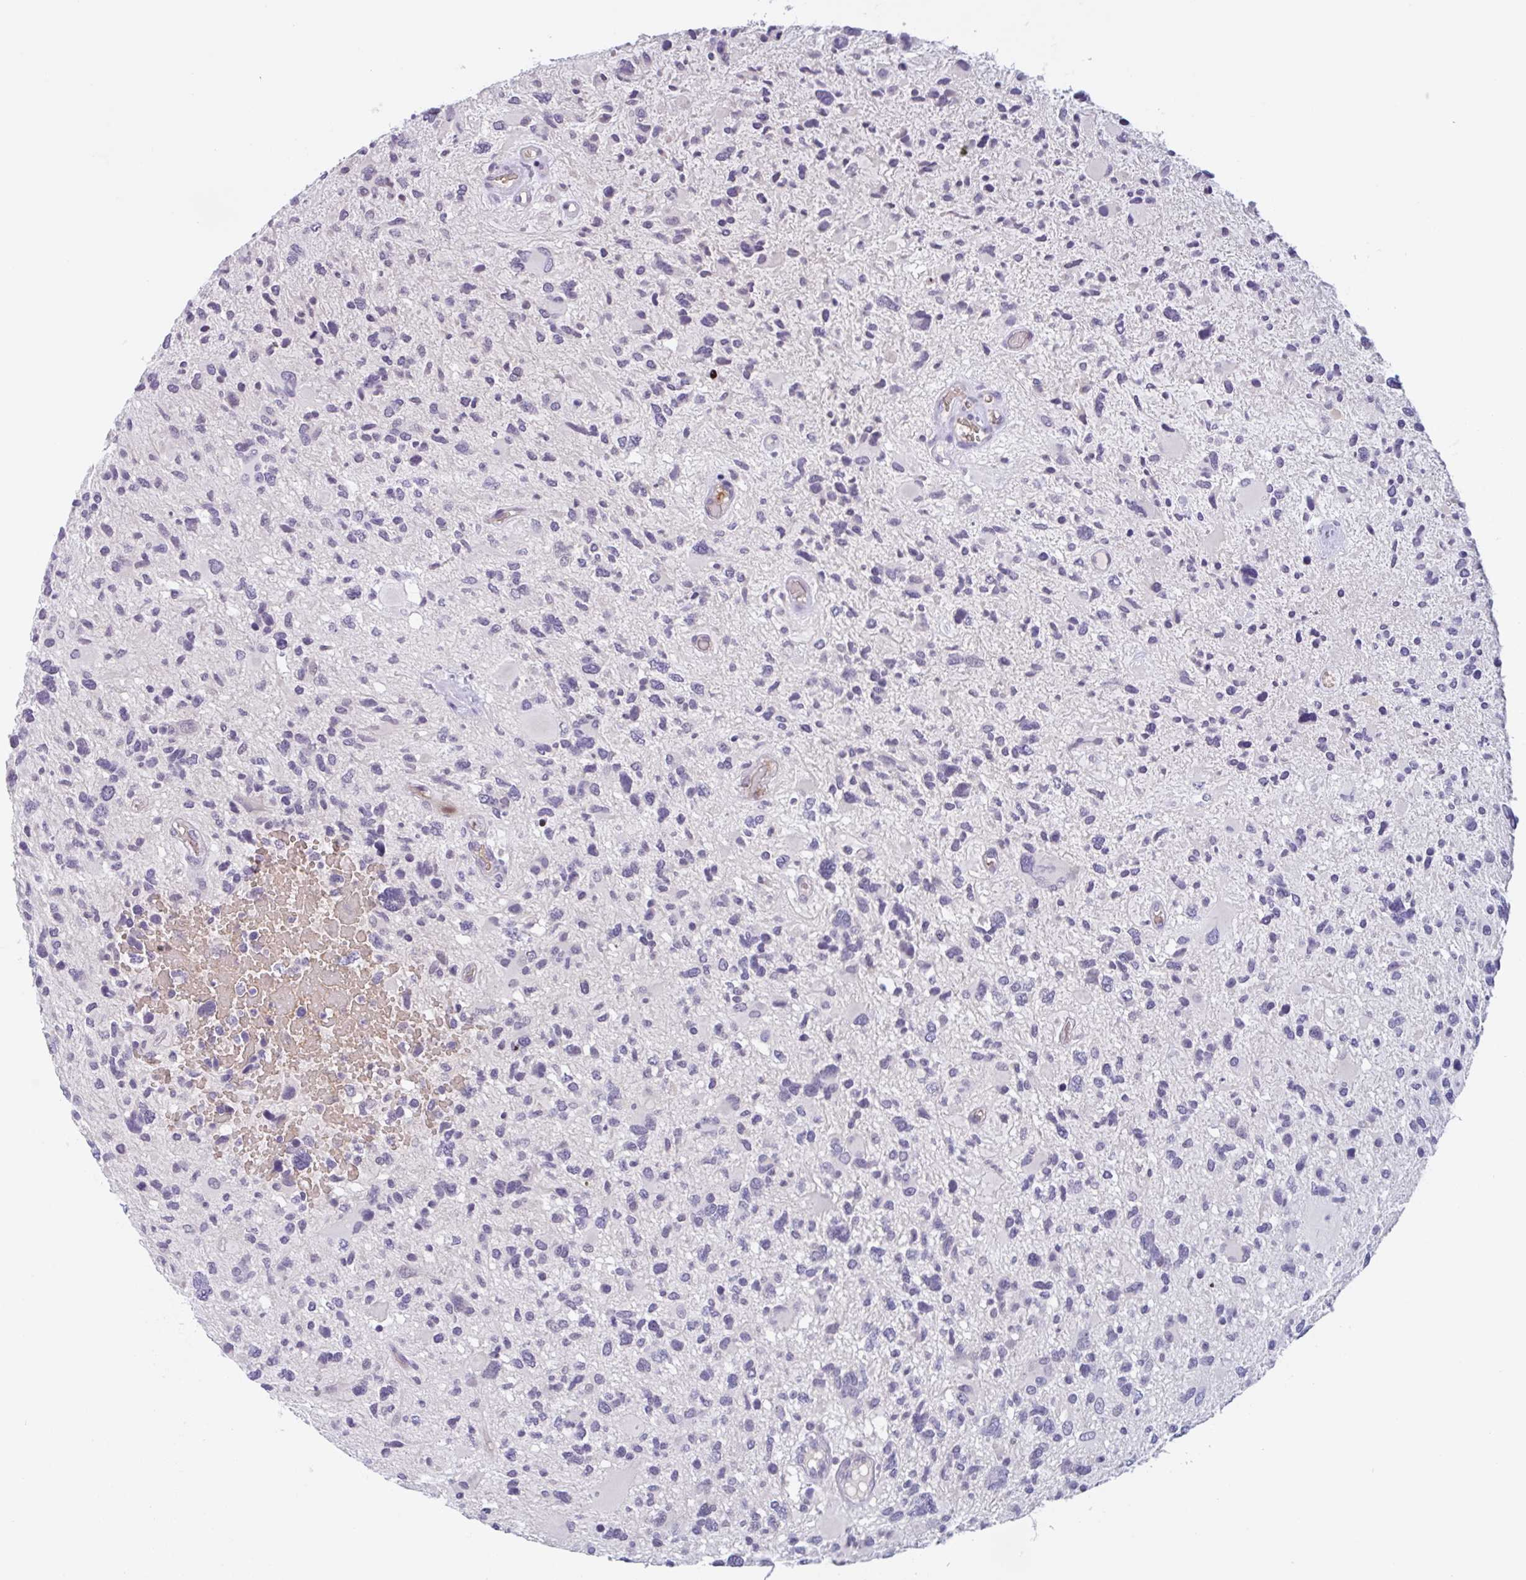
{"staining": {"intensity": "negative", "quantity": "none", "location": "none"}, "tissue": "glioma", "cell_type": "Tumor cells", "image_type": "cancer", "snomed": [{"axis": "morphology", "description": "Glioma, malignant, High grade"}, {"axis": "topography", "description": "Brain"}], "caption": "A photomicrograph of glioma stained for a protein displays no brown staining in tumor cells.", "gene": "RHAG", "patient": {"sex": "female", "age": 11}}